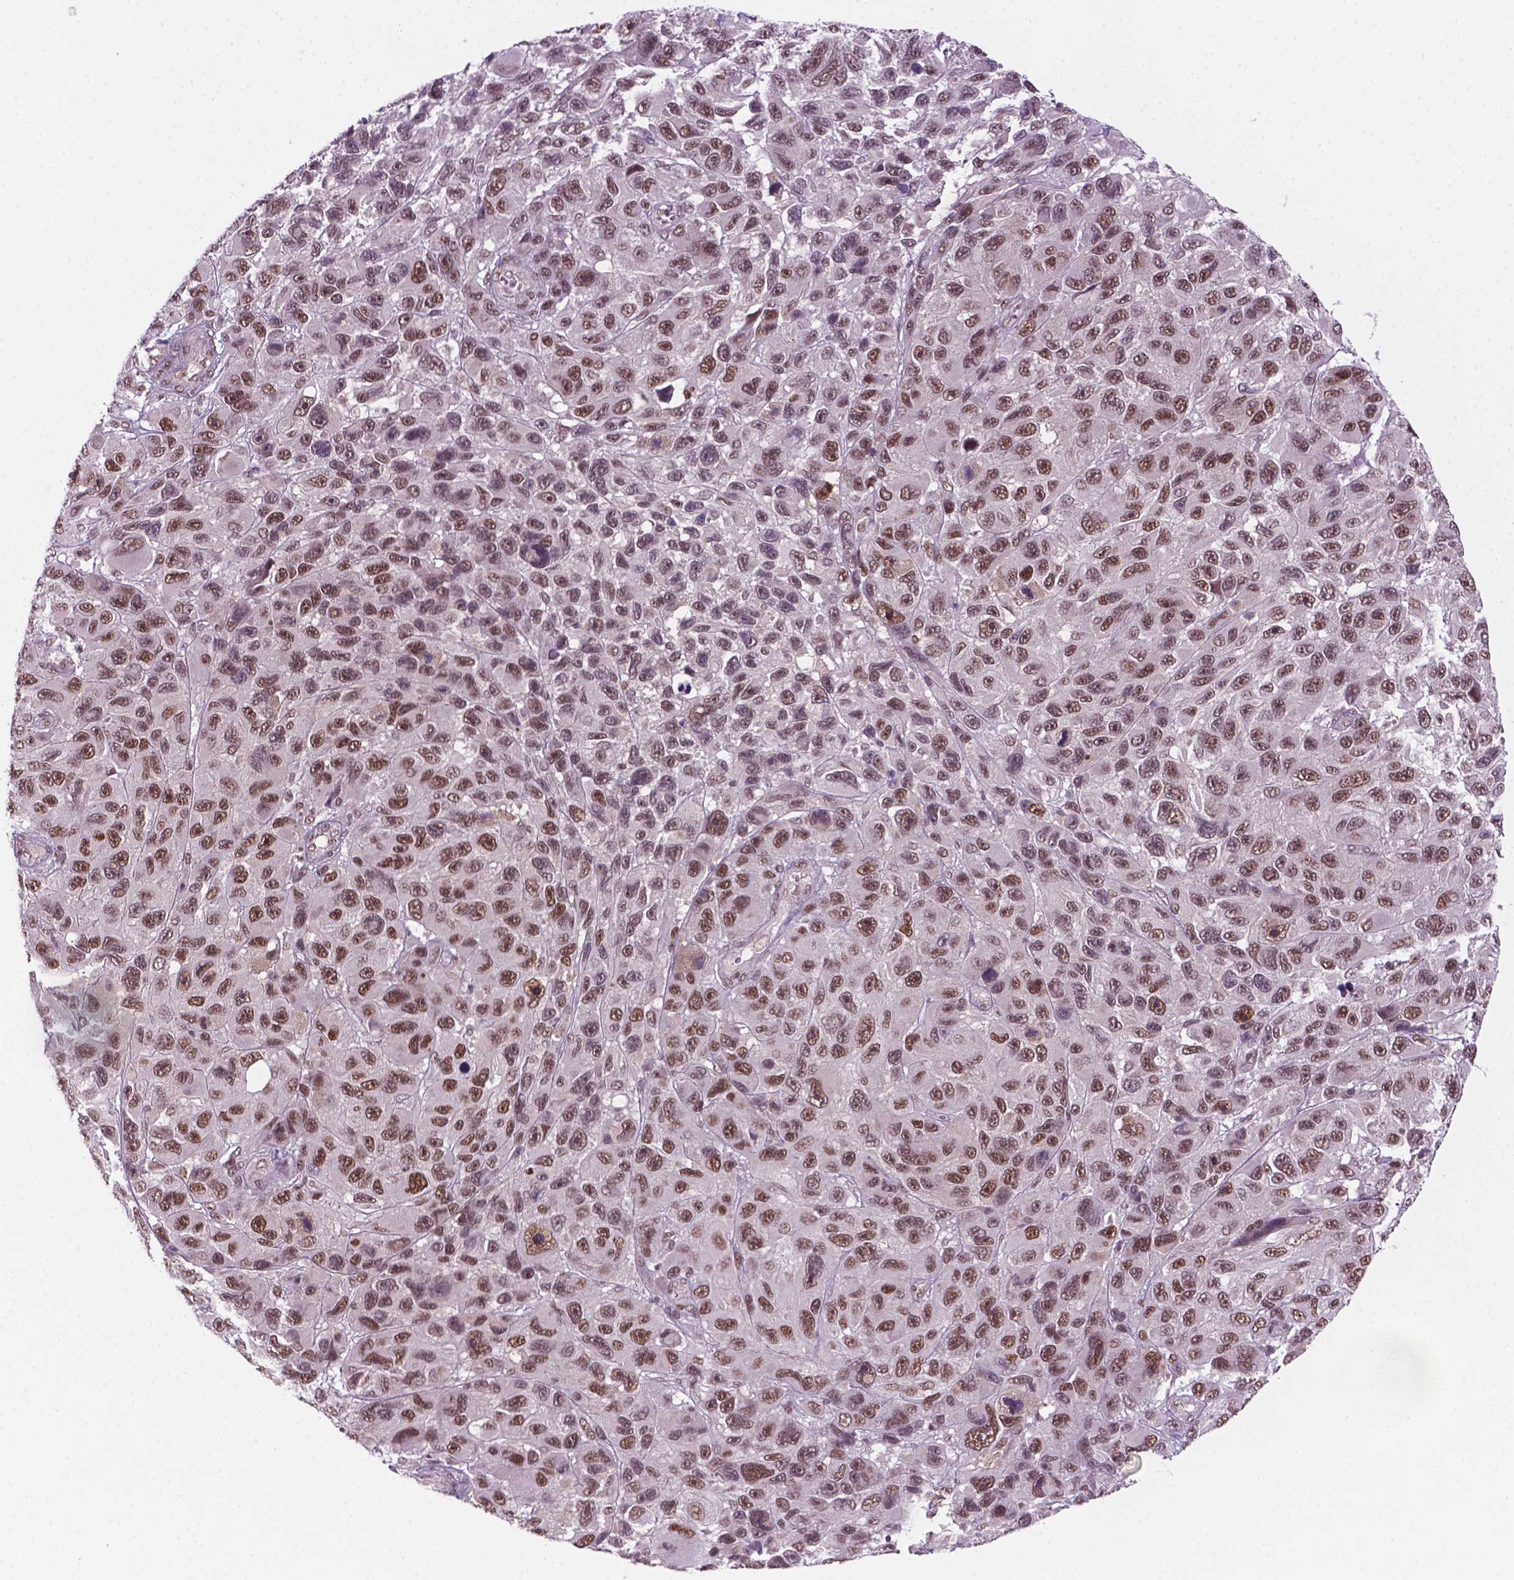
{"staining": {"intensity": "moderate", "quantity": ">75%", "location": "nuclear"}, "tissue": "melanoma", "cell_type": "Tumor cells", "image_type": "cancer", "snomed": [{"axis": "morphology", "description": "Malignant melanoma, NOS"}, {"axis": "topography", "description": "Skin"}], "caption": "A histopathology image showing moderate nuclear positivity in about >75% of tumor cells in melanoma, as visualized by brown immunohistochemical staining.", "gene": "PHAX", "patient": {"sex": "male", "age": 53}}